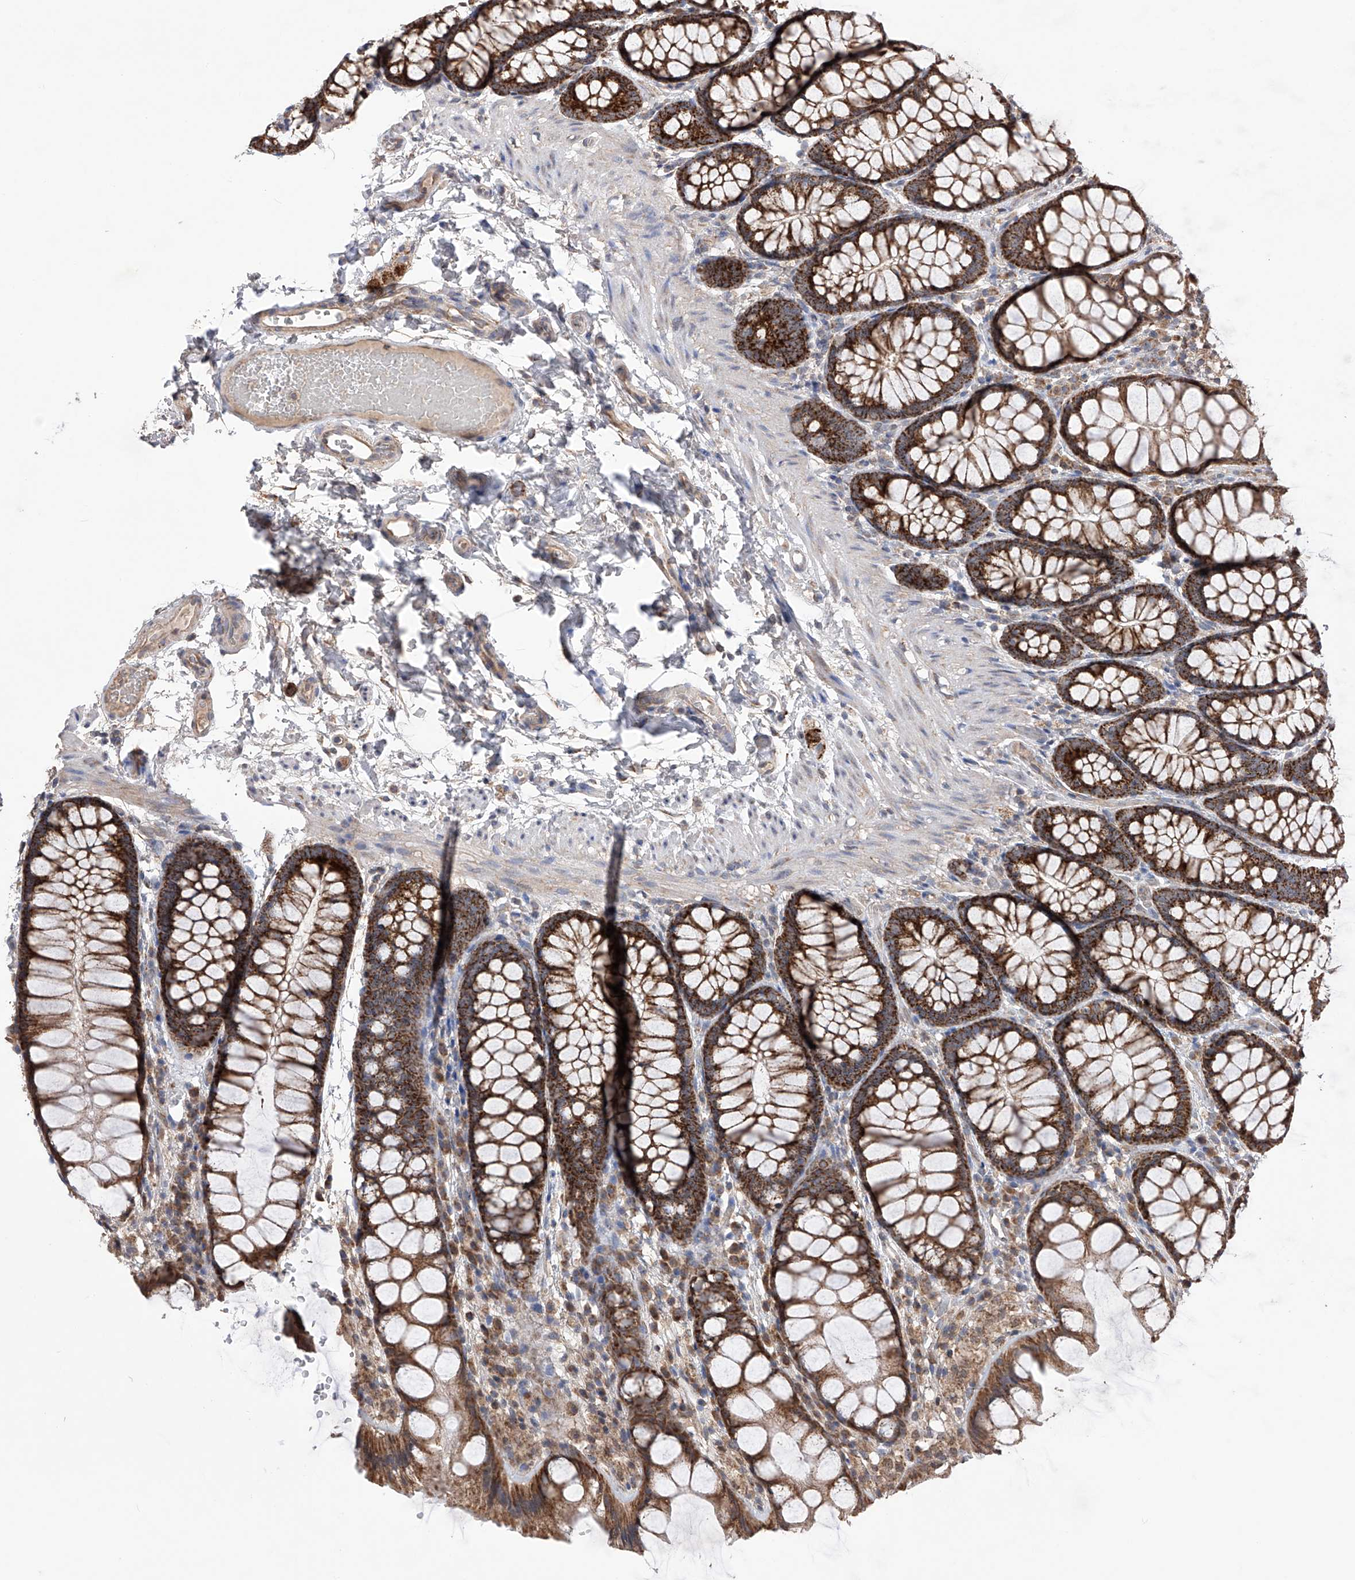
{"staining": {"intensity": "weak", "quantity": ">75%", "location": "cytoplasmic/membranous"}, "tissue": "colon", "cell_type": "Endothelial cells", "image_type": "normal", "snomed": [{"axis": "morphology", "description": "Normal tissue, NOS"}, {"axis": "topography", "description": "Colon"}], "caption": "Immunohistochemistry (IHC) of normal human colon shows low levels of weak cytoplasmic/membranous staining in about >75% of endothelial cells.", "gene": "SDHAF4", "patient": {"sex": "male", "age": 47}}